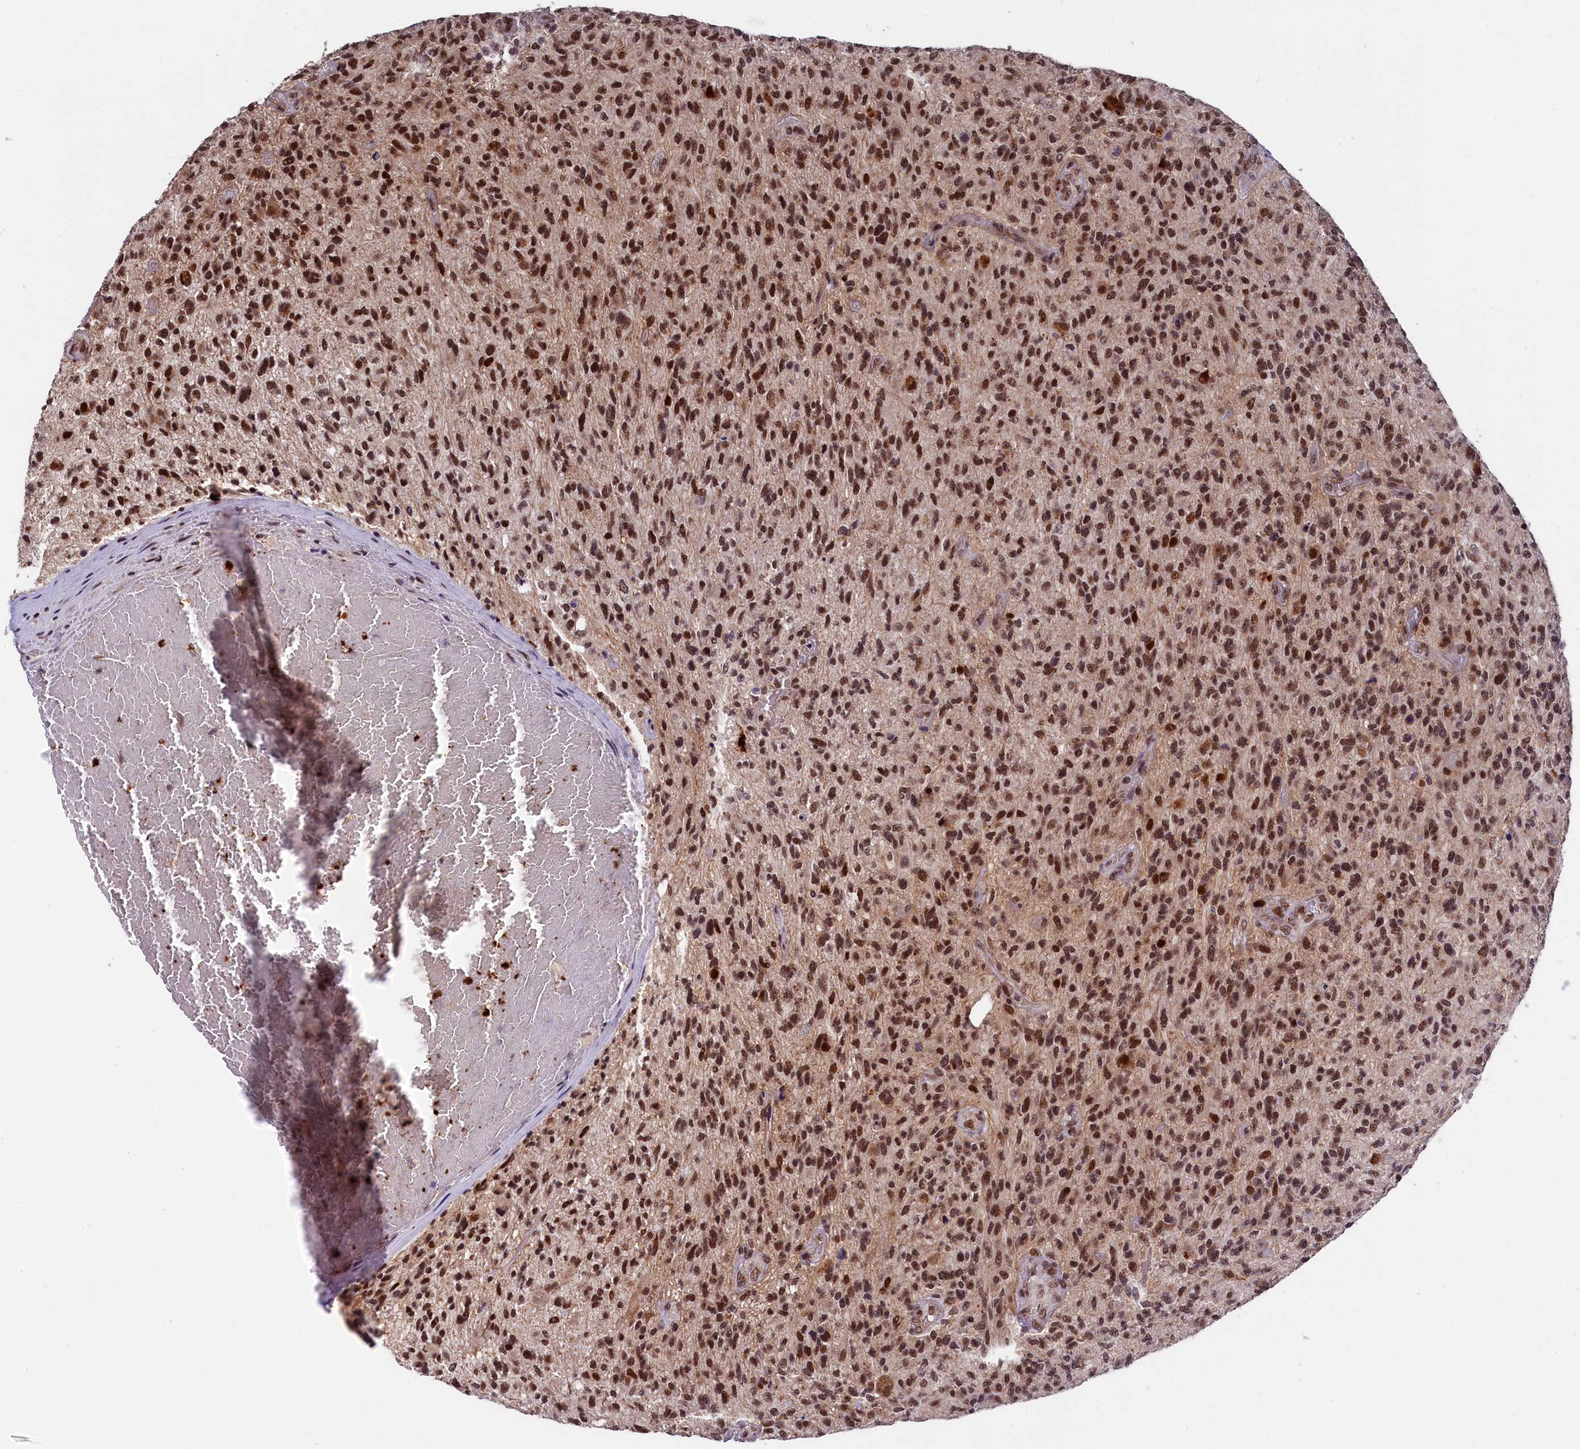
{"staining": {"intensity": "strong", "quantity": ">75%", "location": "nuclear"}, "tissue": "glioma", "cell_type": "Tumor cells", "image_type": "cancer", "snomed": [{"axis": "morphology", "description": "Glioma, malignant, High grade"}, {"axis": "topography", "description": "Brain"}], "caption": "IHC of glioma demonstrates high levels of strong nuclear expression in about >75% of tumor cells.", "gene": "ADIG", "patient": {"sex": "male", "age": 47}}